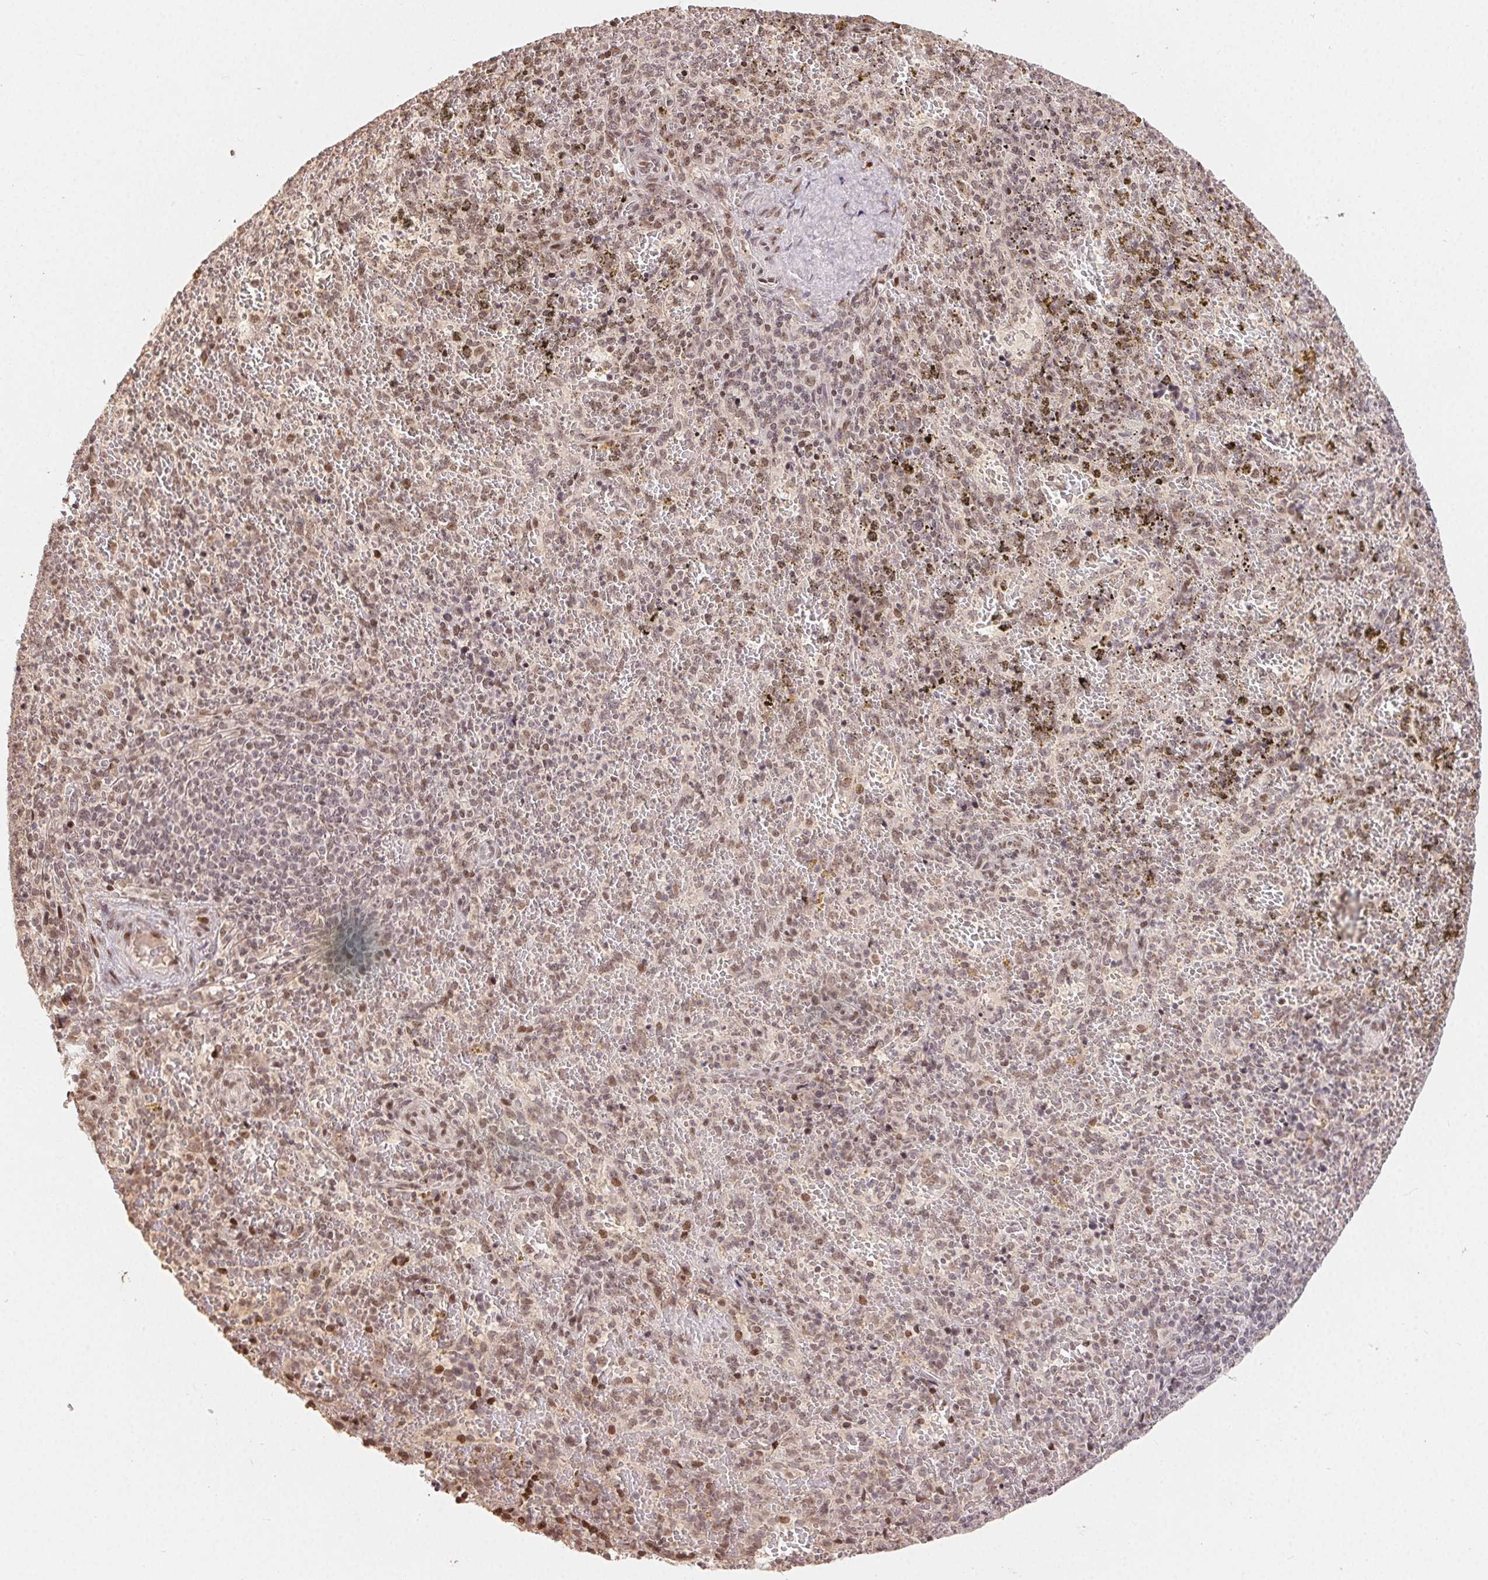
{"staining": {"intensity": "weak", "quantity": "25%-75%", "location": "nuclear"}, "tissue": "spleen", "cell_type": "Cells in red pulp", "image_type": "normal", "snomed": [{"axis": "morphology", "description": "Normal tissue, NOS"}, {"axis": "topography", "description": "Spleen"}], "caption": "Protein expression analysis of unremarkable human spleen reveals weak nuclear positivity in approximately 25%-75% of cells in red pulp.", "gene": "MAPKAPK2", "patient": {"sex": "female", "age": 50}}